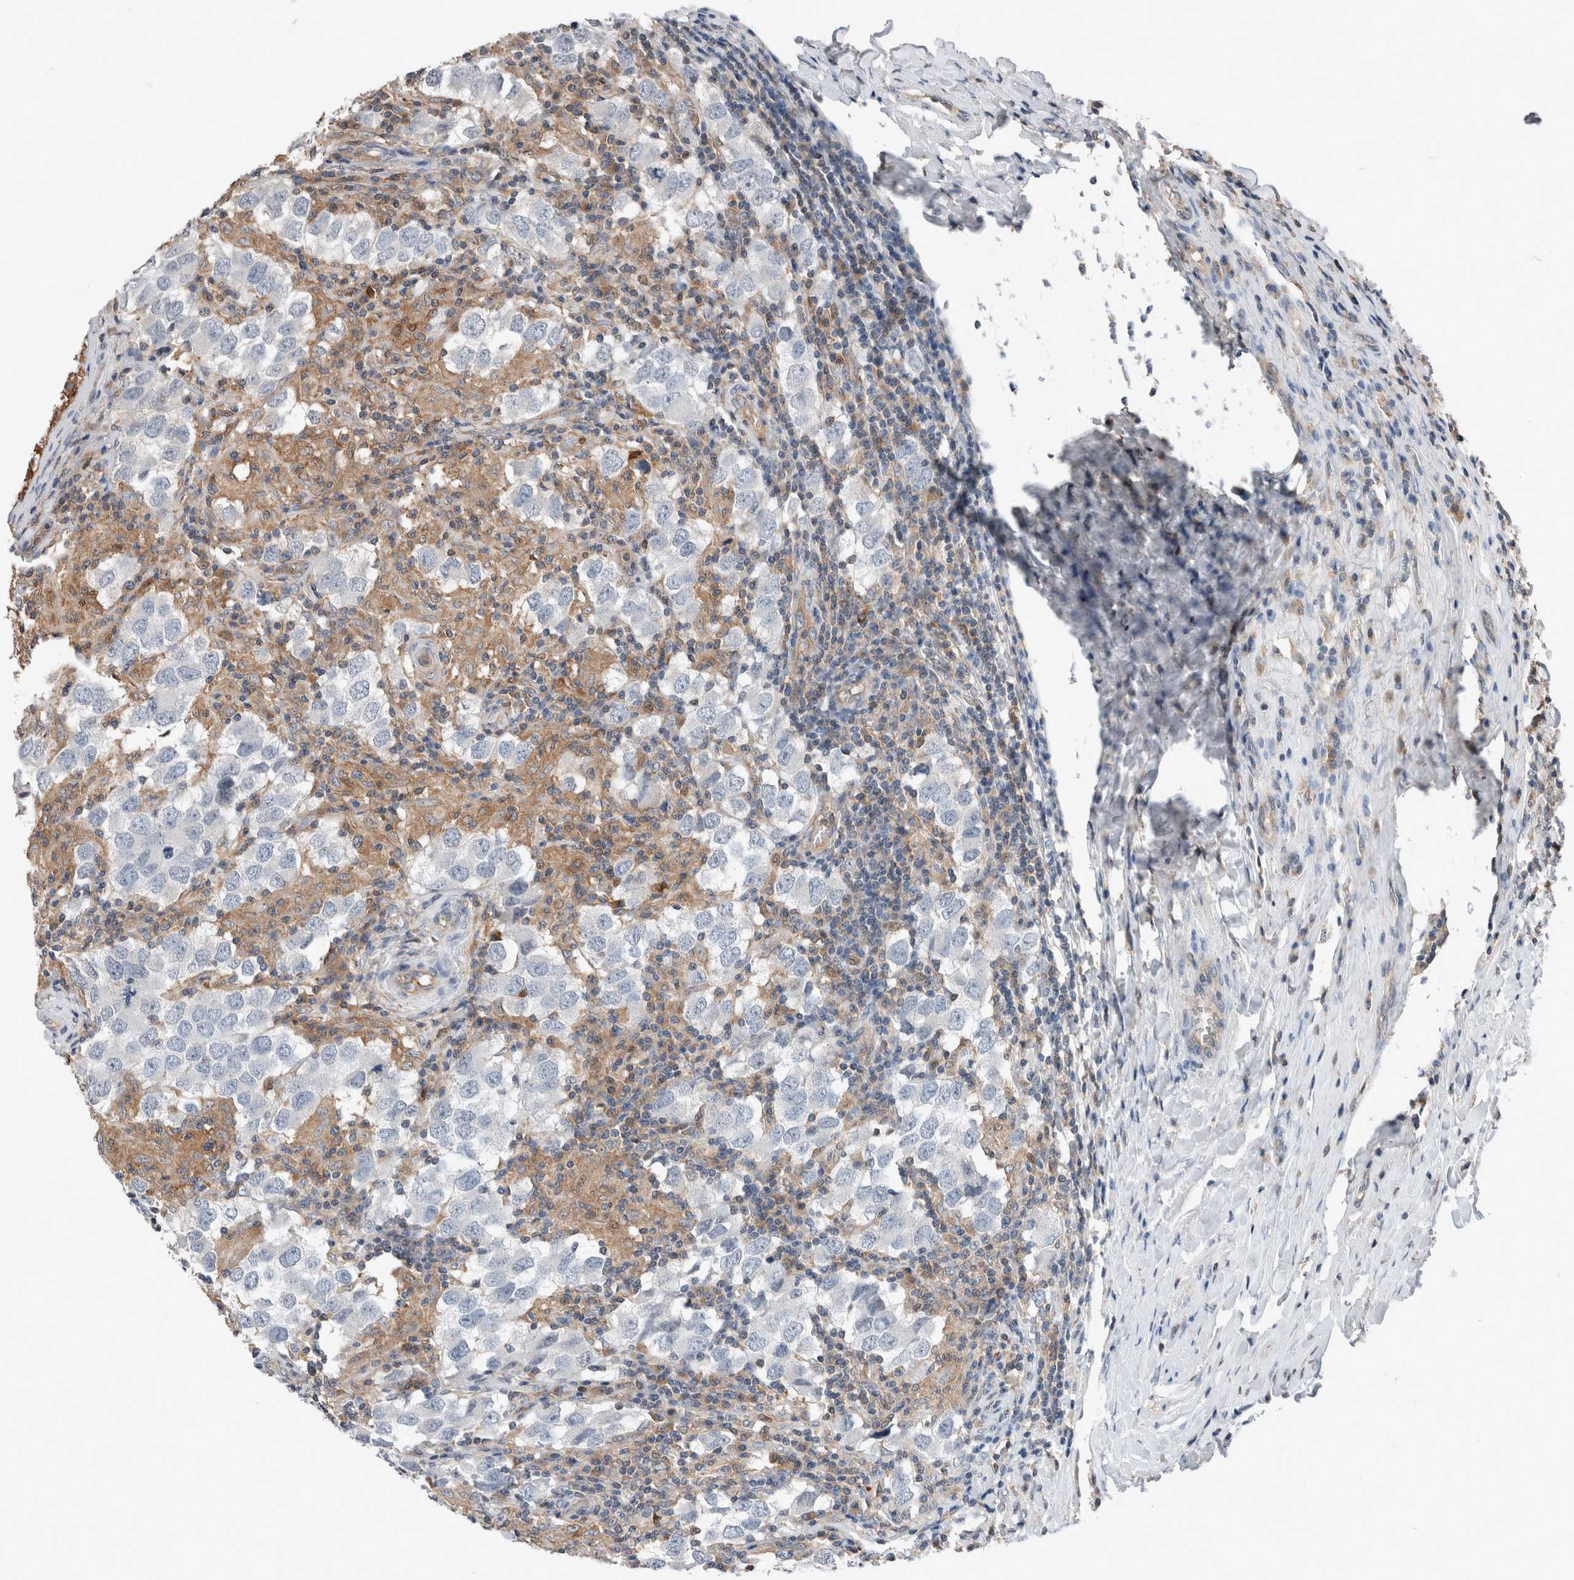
{"staining": {"intensity": "negative", "quantity": "none", "location": "none"}, "tissue": "testis cancer", "cell_type": "Tumor cells", "image_type": "cancer", "snomed": [{"axis": "morphology", "description": "Carcinoma, Embryonal, NOS"}, {"axis": "topography", "description": "Testis"}], "caption": "An immunohistochemistry histopathology image of testis cancer (embryonal carcinoma) is shown. There is no staining in tumor cells of testis cancer (embryonal carcinoma). (DAB (3,3'-diaminobenzidine) IHC, high magnification).", "gene": "XPNPEP1", "patient": {"sex": "male", "age": 21}}